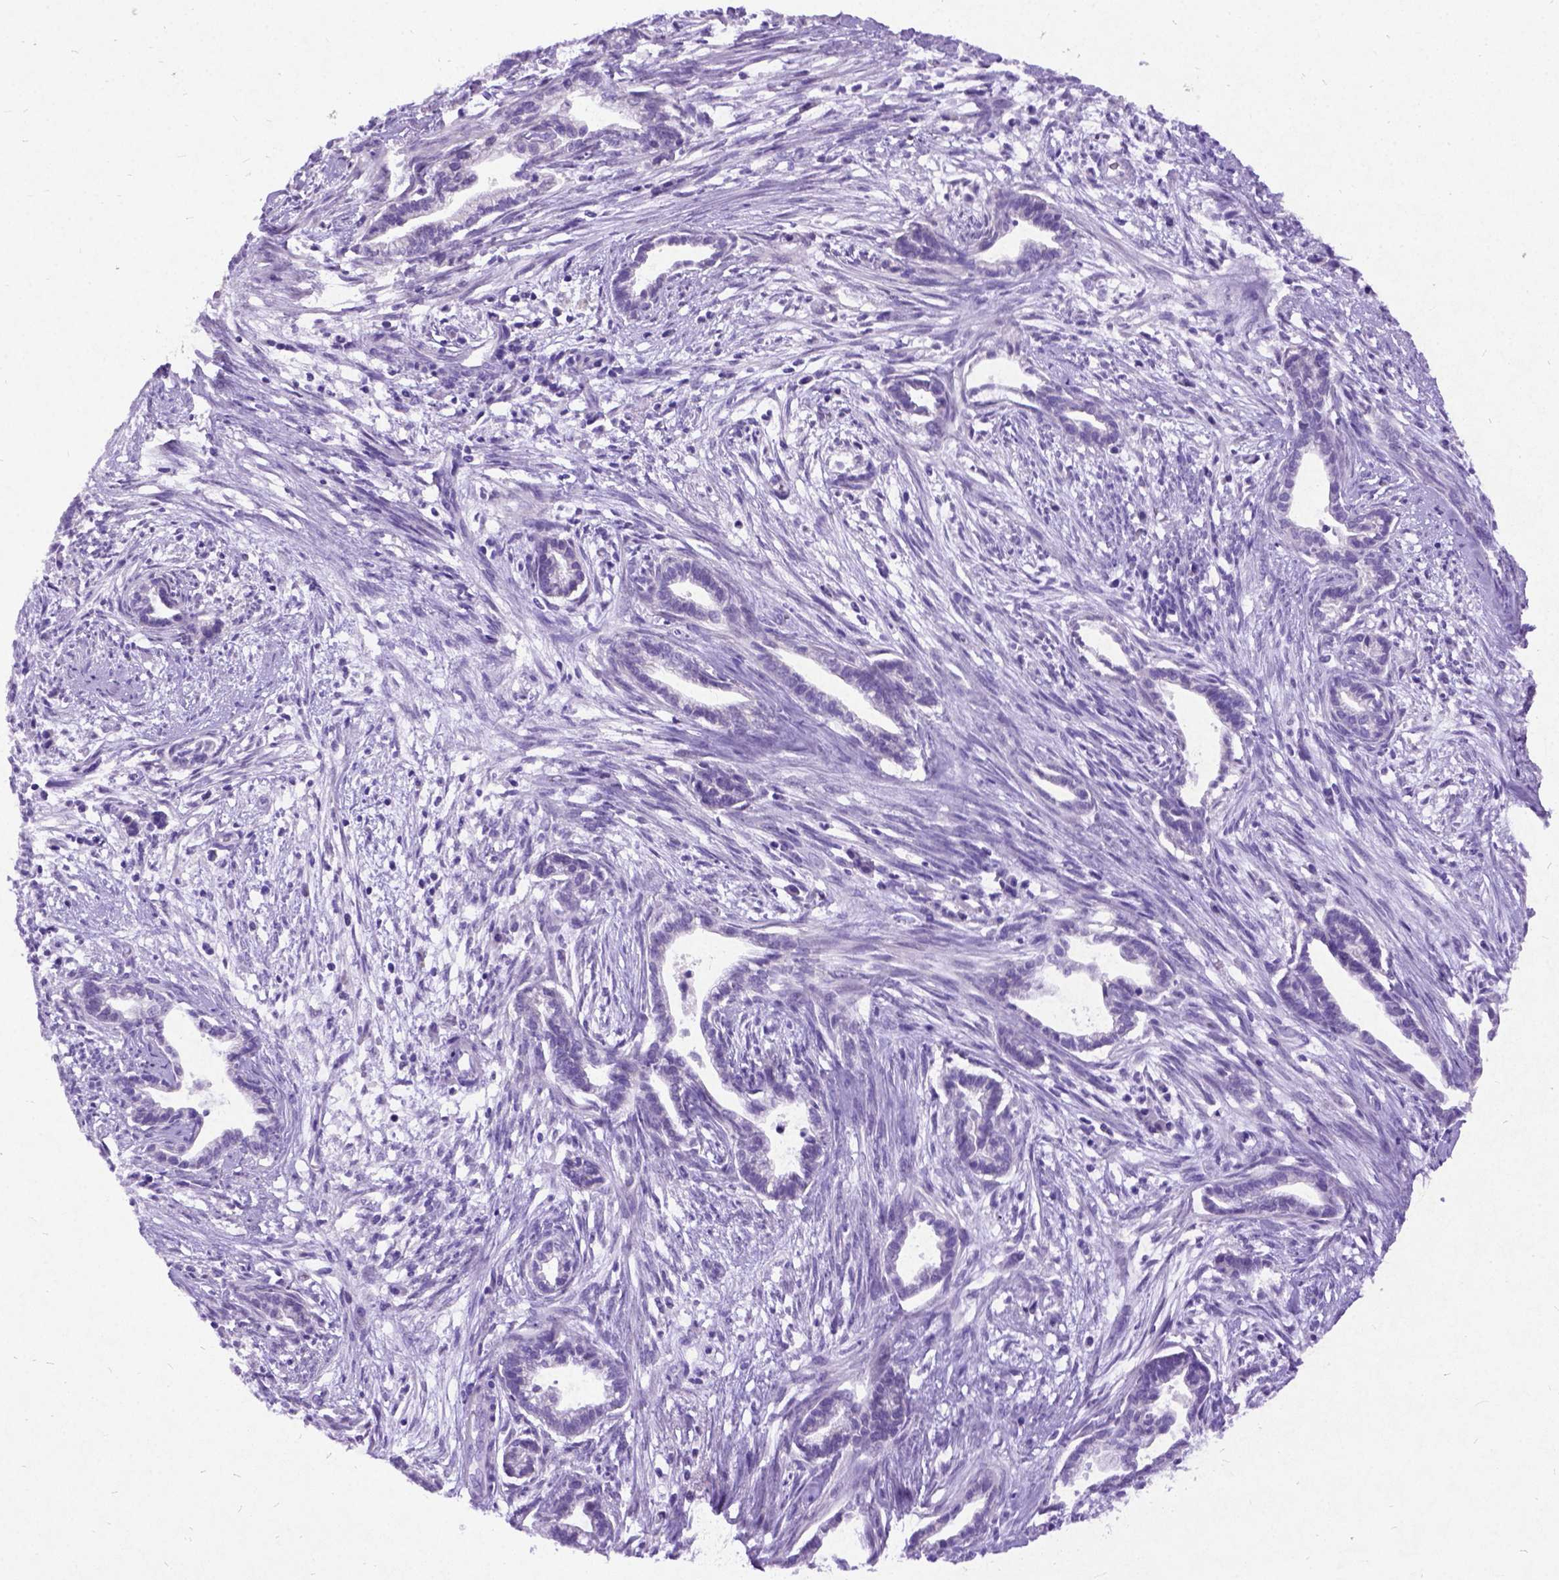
{"staining": {"intensity": "negative", "quantity": "none", "location": "none"}, "tissue": "cervical cancer", "cell_type": "Tumor cells", "image_type": "cancer", "snomed": [{"axis": "morphology", "description": "Adenocarcinoma, NOS"}, {"axis": "topography", "description": "Cervix"}], "caption": "Immunohistochemistry (IHC) of human cervical adenocarcinoma shows no positivity in tumor cells.", "gene": "NEUROD4", "patient": {"sex": "female", "age": 62}}